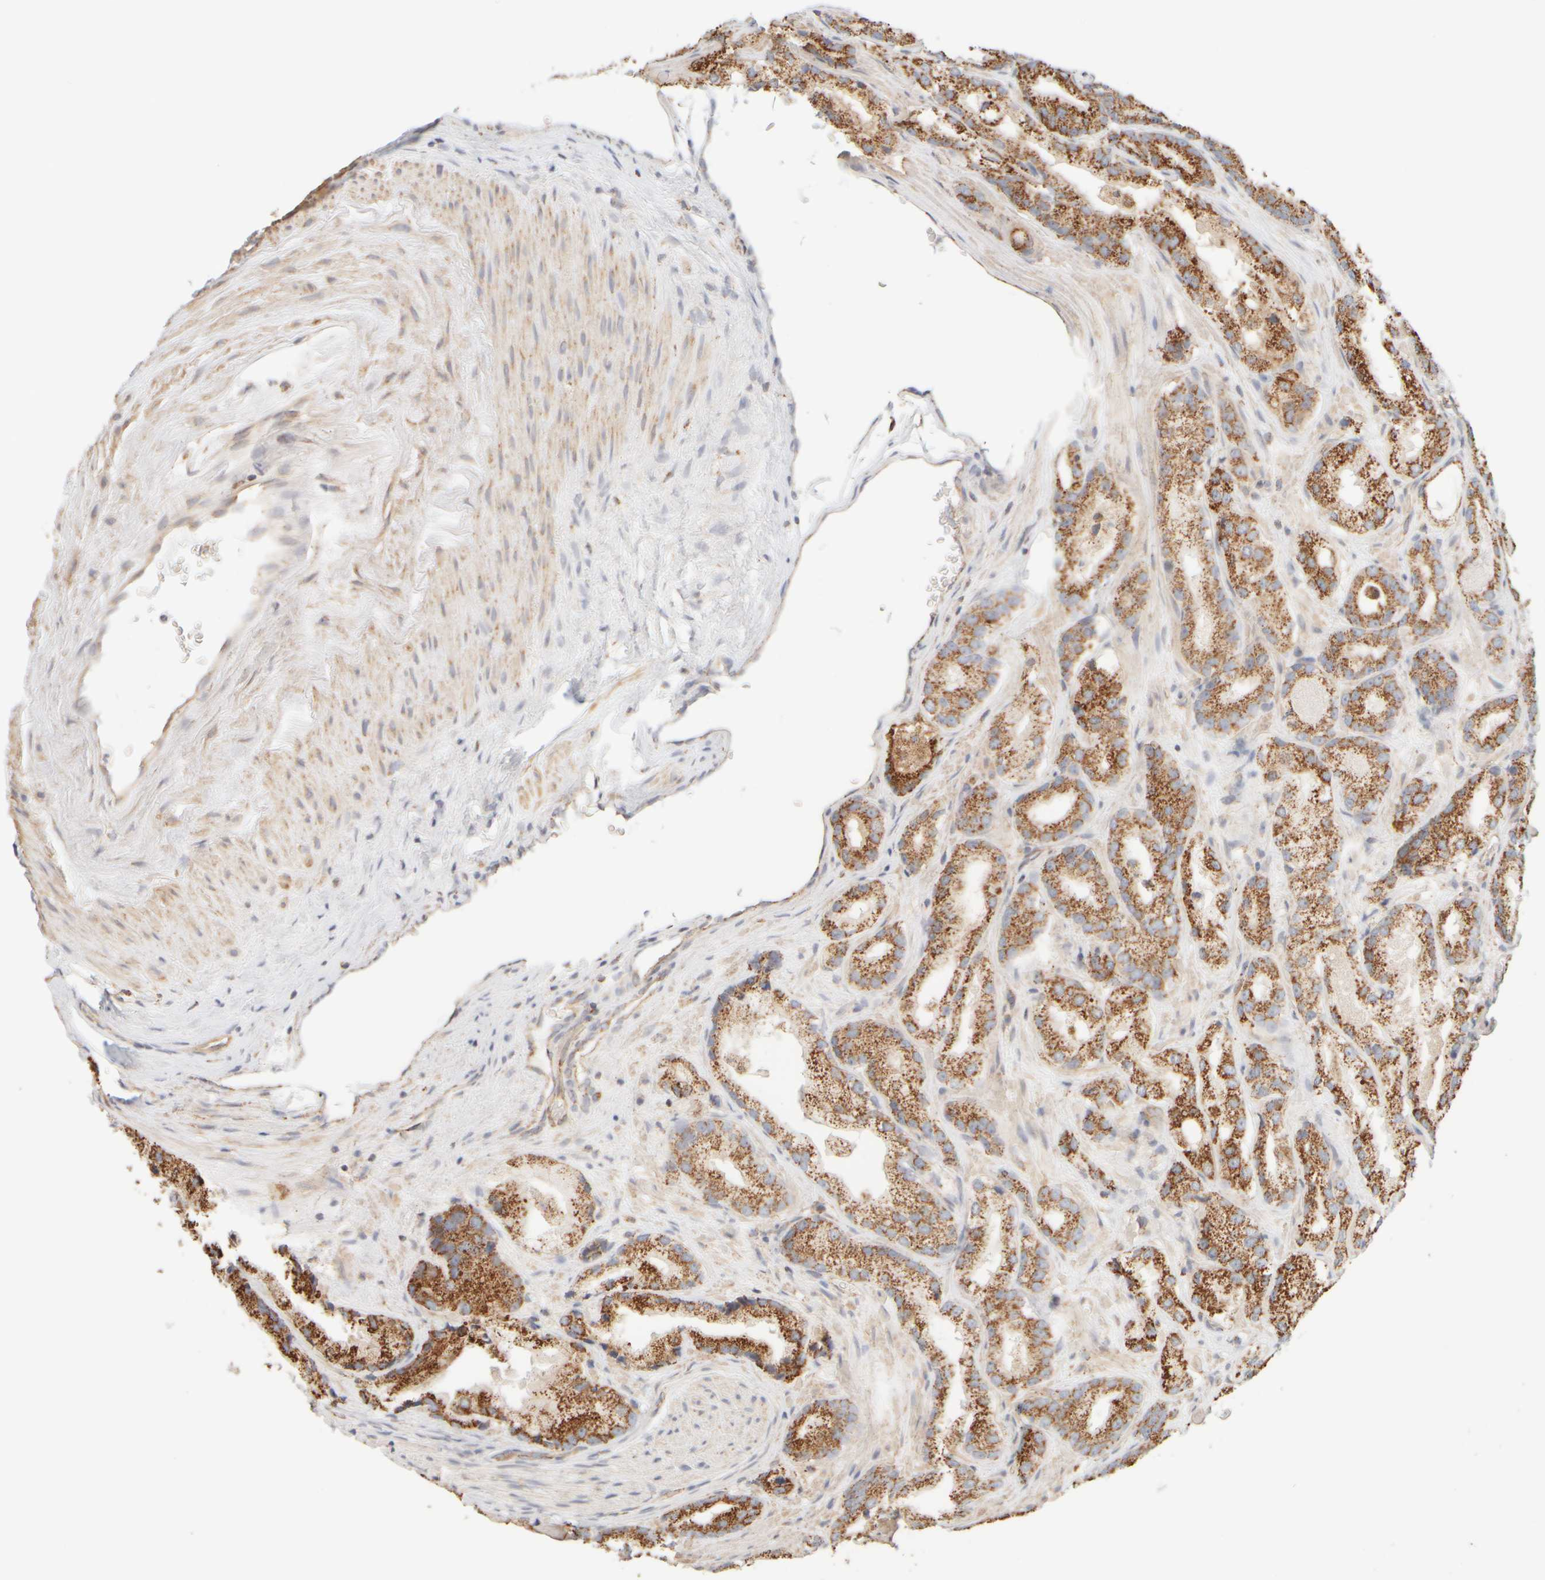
{"staining": {"intensity": "strong", "quantity": ">75%", "location": "cytoplasmic/membranous"}, "tissue": "prostate cancer", "cell_type": "Tumor cells", "image_type": "cancer", "snomed": [{"axis": "morphology", "description": "Adenocarcinoma, High grade"}, {"axis": "topography", "description": "Prostate"}], "caption": "Human prostate cancer stained with a brown dye demonstrates strong cytoplasmic/membranous positive staining in approximately >75% of tumor cells.", "gene": "APBB2", "patient": {"sex": "male", "age": 63}}